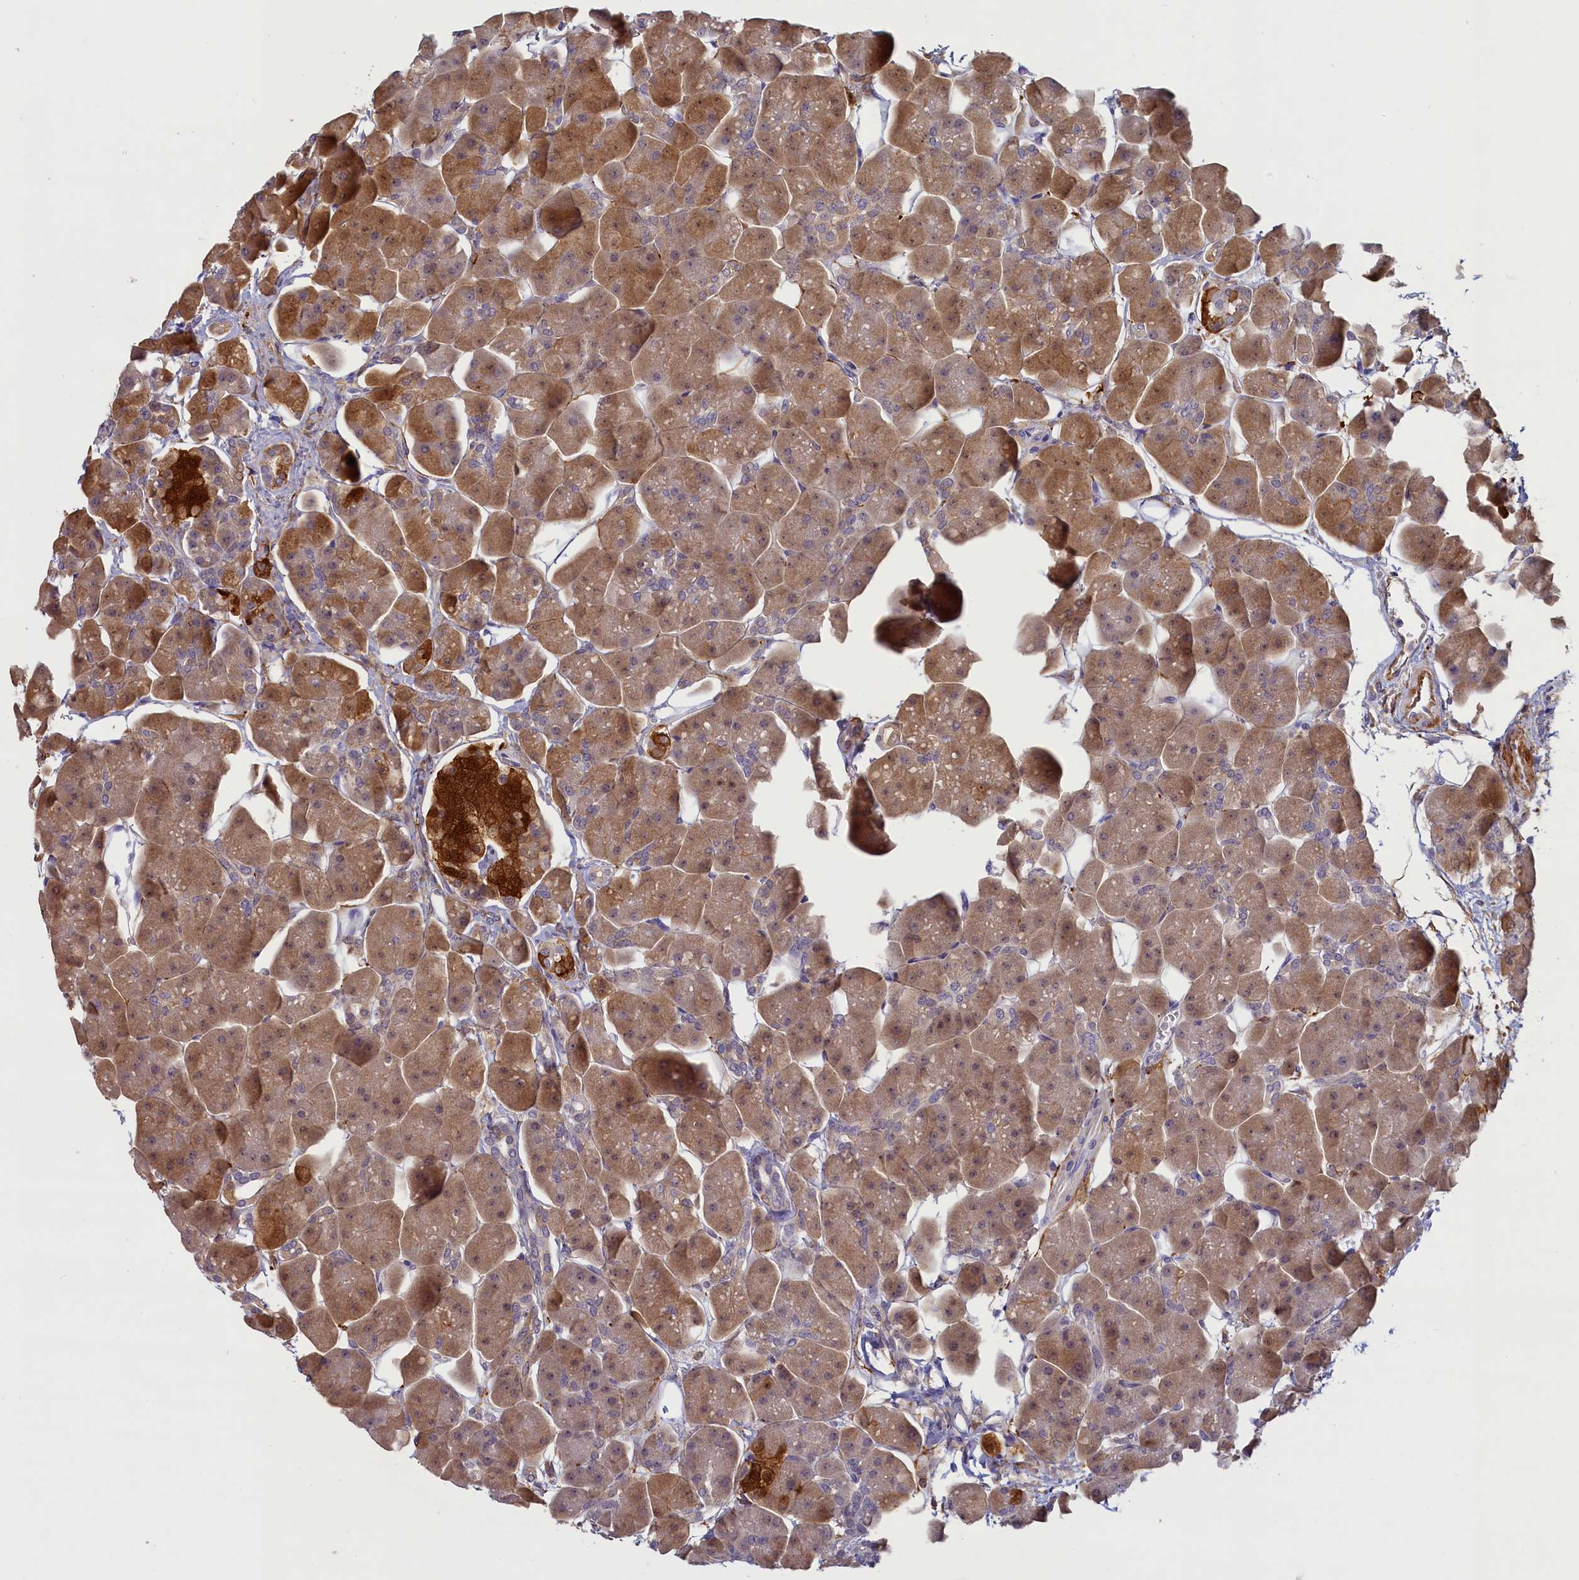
{"staining": {"intensity": "strong", "quantity": "25%-75%", "location": "cytoplasmic/membranous,nuclear"}, "tissue": "pancreas", "cell_type": "Exocrine glandular cells", "image_type": "normal", "snomed": [{"axis": "morphology", "description": "Normal tissue, NOS"}, {"axis": "topography", "description": "Pancreas"}], "caption": "Strong cytoplasmic/membranous,nuclear expression is present in approximately 25%-75% of exocrine glandular cells in unremarkable pancreas. The staining was performed using DAB to visualize the protein expression in brown, while the nuclei were stained in blue with hematoxylin (Magnification: 20x).", "gene": "UCHL3", "patient": {"sex": "male", "age": 66}}